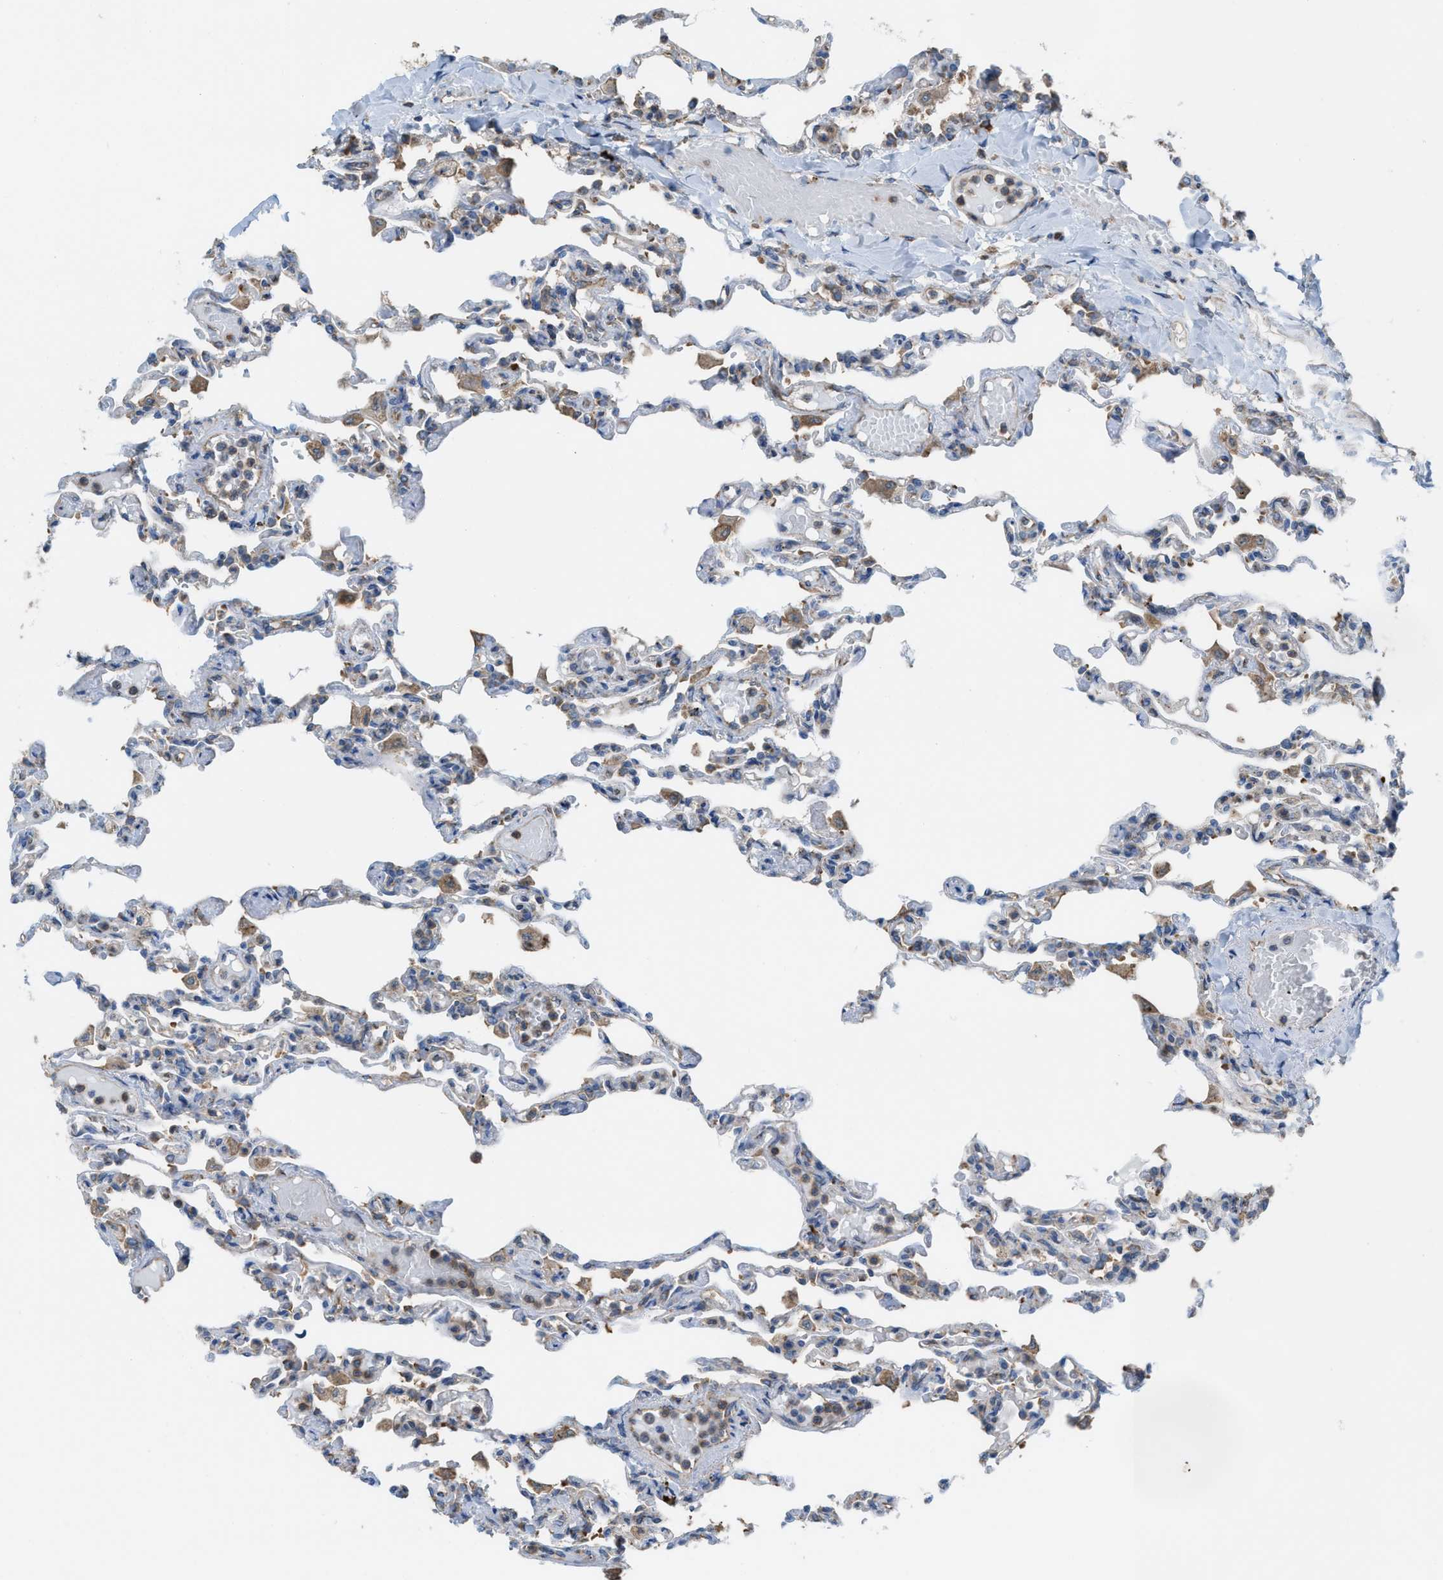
{"staining": {"intensity": "negative", "quantity": "none", "location": "none"}, "tissue": "lung", "cell_type": "Alveolar cells", "image_type": "normal", "snomed": [{"axis": "morphology", "description": "Normal tissue, NOS"}, {"axis": "topography", "description": "Lung"}], "caption": "The immunohistochemistry image has no significant expression in alveolar cells of lung. Nuclei are stained in blue.", "gene": "PLAA", "patient": {"sex": "male", "age": 21}}